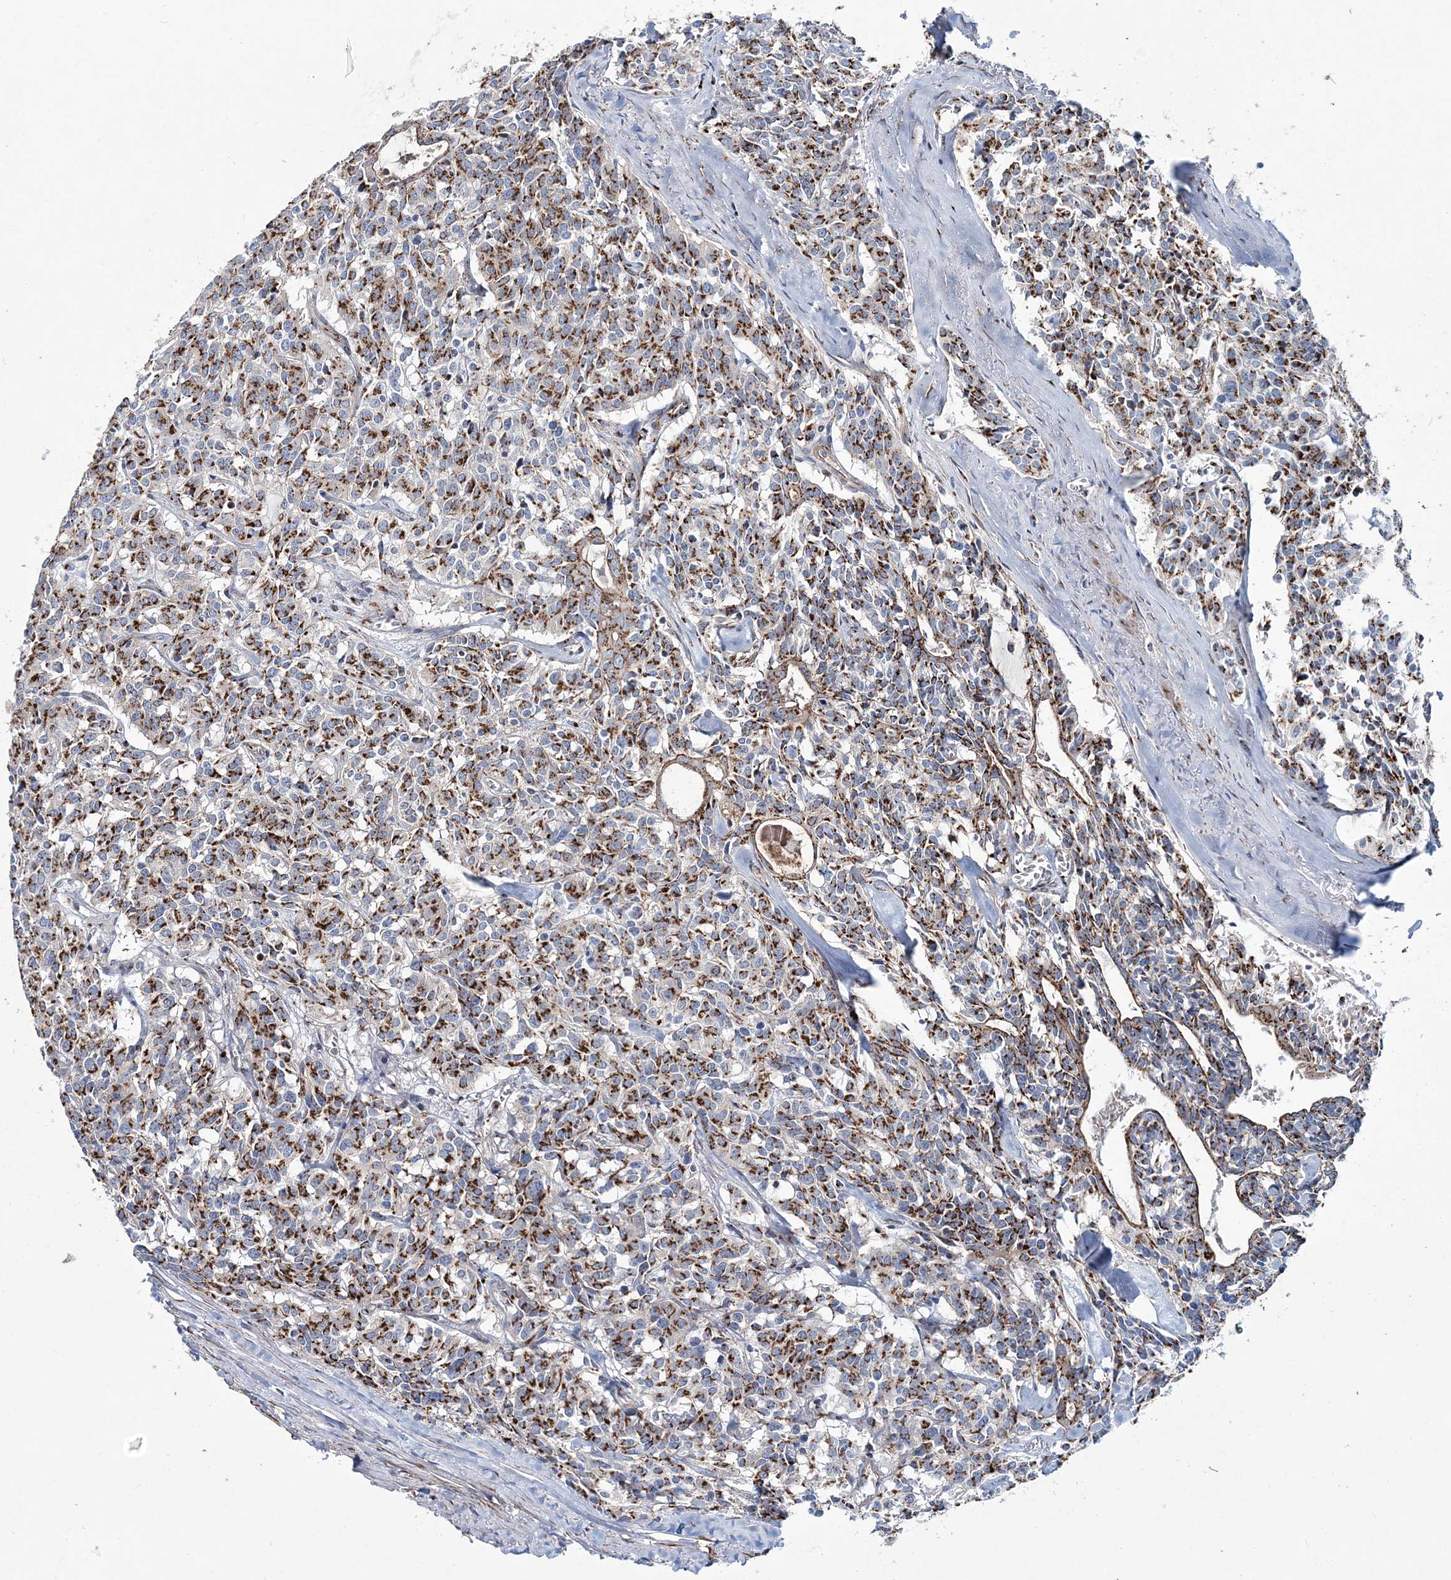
{"staining": {"intensity": "moderate", "quantity": ">75%", "location": "cytoplasmic/membranous"}, "tissue": "carcinoid", "cell_type": "Tumor cells", "image_type": "cancer", "snomed": [{"axis": "morphology", "description": "Carcinoid, malignant, NOS"}, {"axis": "topography", "description": "Lung"}], "caption": "Immunohistochemical staining of human carcinoid reveals moderate cytoplasmic/membranous protein staining in approximately >75% of tumor cells. (Stains: DAB in brown, nuclei in blue, Microscopy: brightfield microscopy at high magnification).", "gene": "MAN1A2", "patient": {"sex": "female", "age": 46}}